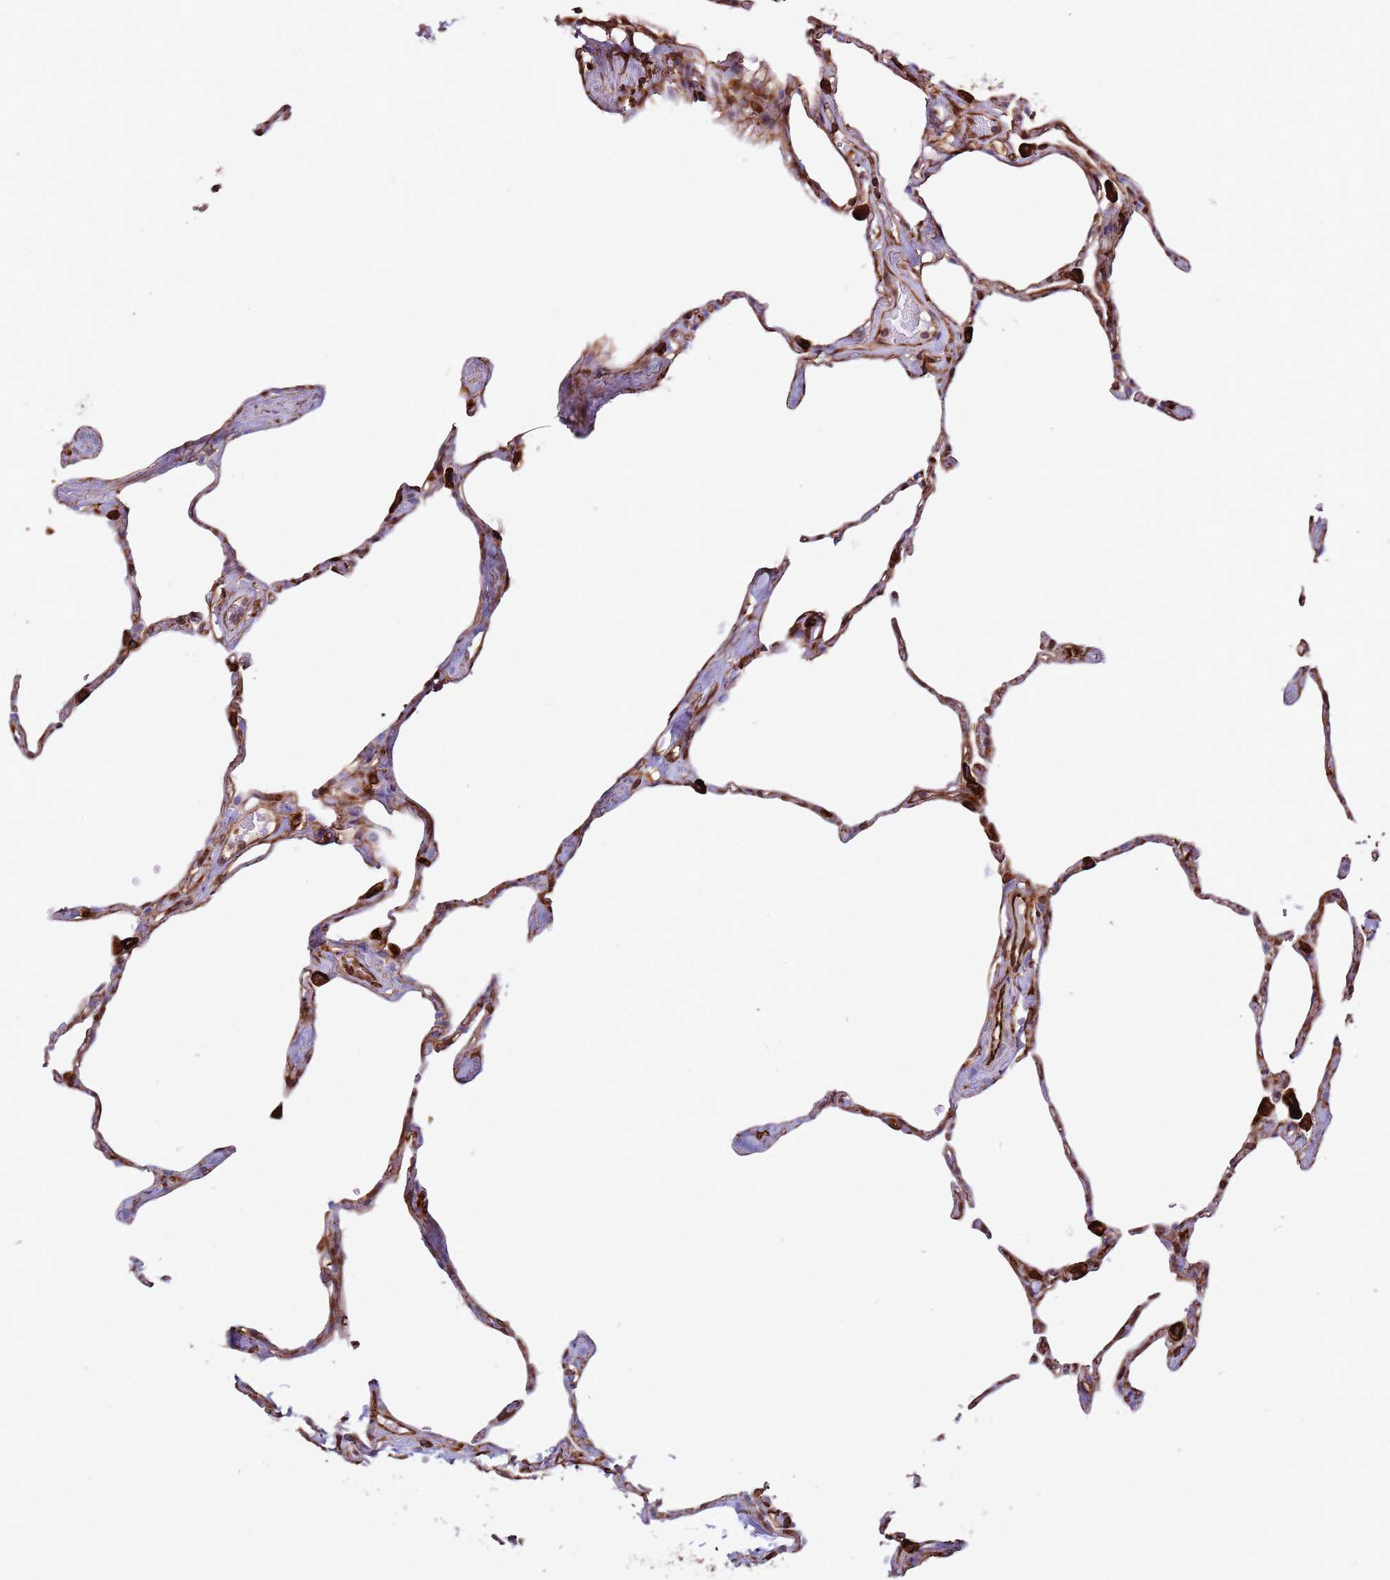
{"staining": {"intensity": "moderate", "quantity": "25%-75%", "location": "cytoplasmic/membranous"}, "tissue": "lung", "cell_type": "Alveolar cells", "image_type": "normal", "snomed": [{"axis": "morphology", "description": "Normal tissue, NOS"}, {"axis": "topography", "description": "Lung"}], "caption": "Lung stained for a protein (brown) reveals moderate cytoplasmic/membranous positive staining in approximately 25%-75% of alveolar cells.", "gene": "MRGPRE", "patient": {"sex": "male", "age": 65}}